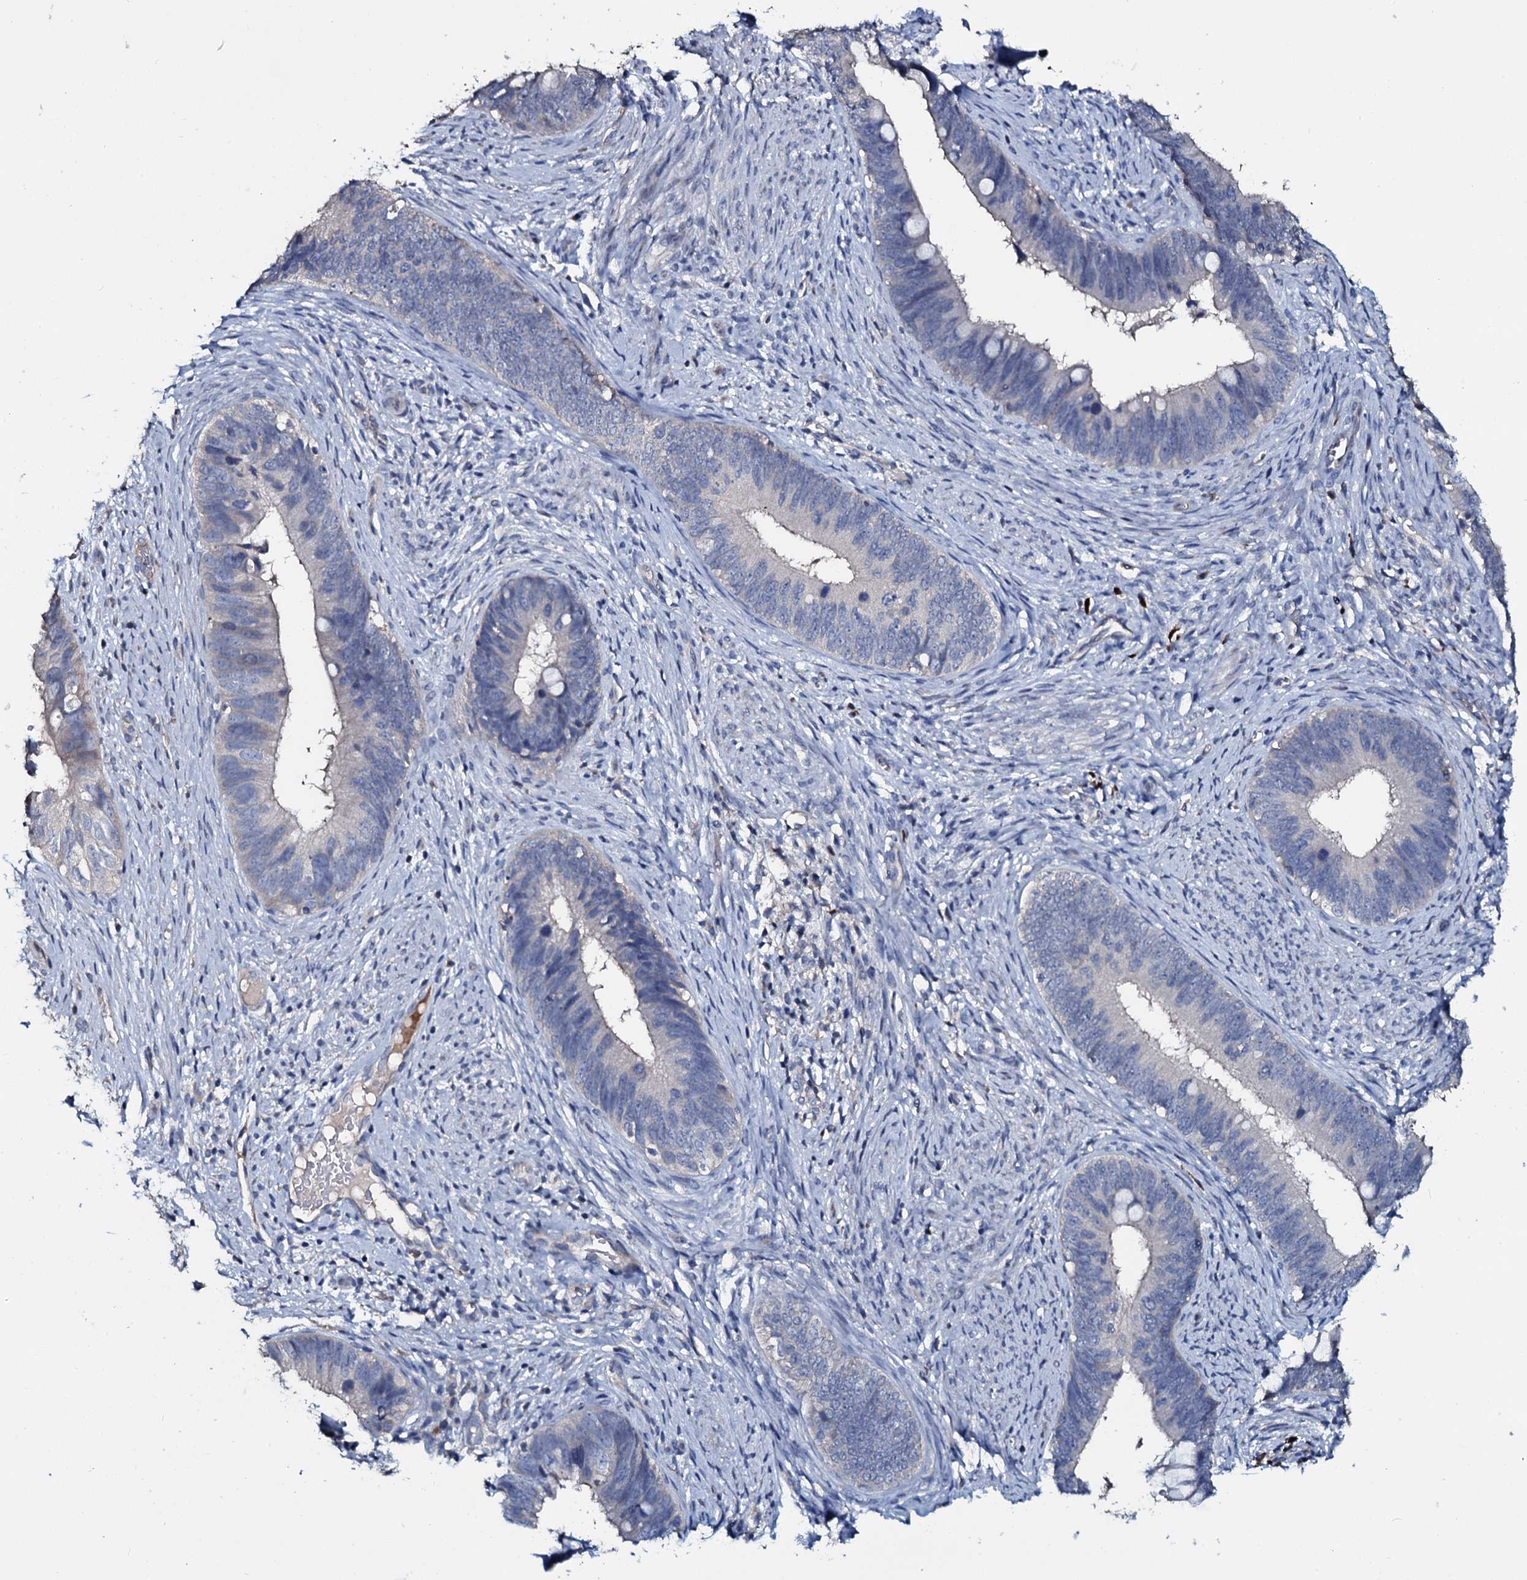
{"staining": {"intensity": "negative", "quantity": "none", "location": "none"}, "tissue": "cervical cancer", "cell_type": "Tumor cells", "image_type": "cancer", "snomed": [{"axis": "morphology", "description": "Adenocarcinoma, NOS"}, {"axis": "topography", "description": "Cervix"}], "caption": "The IHC photomicrograph has no significant staining in tumor cells of cervical cancer tissue.", "gene": "IL12B", "patient": {"sex": "female", "age": 42}}